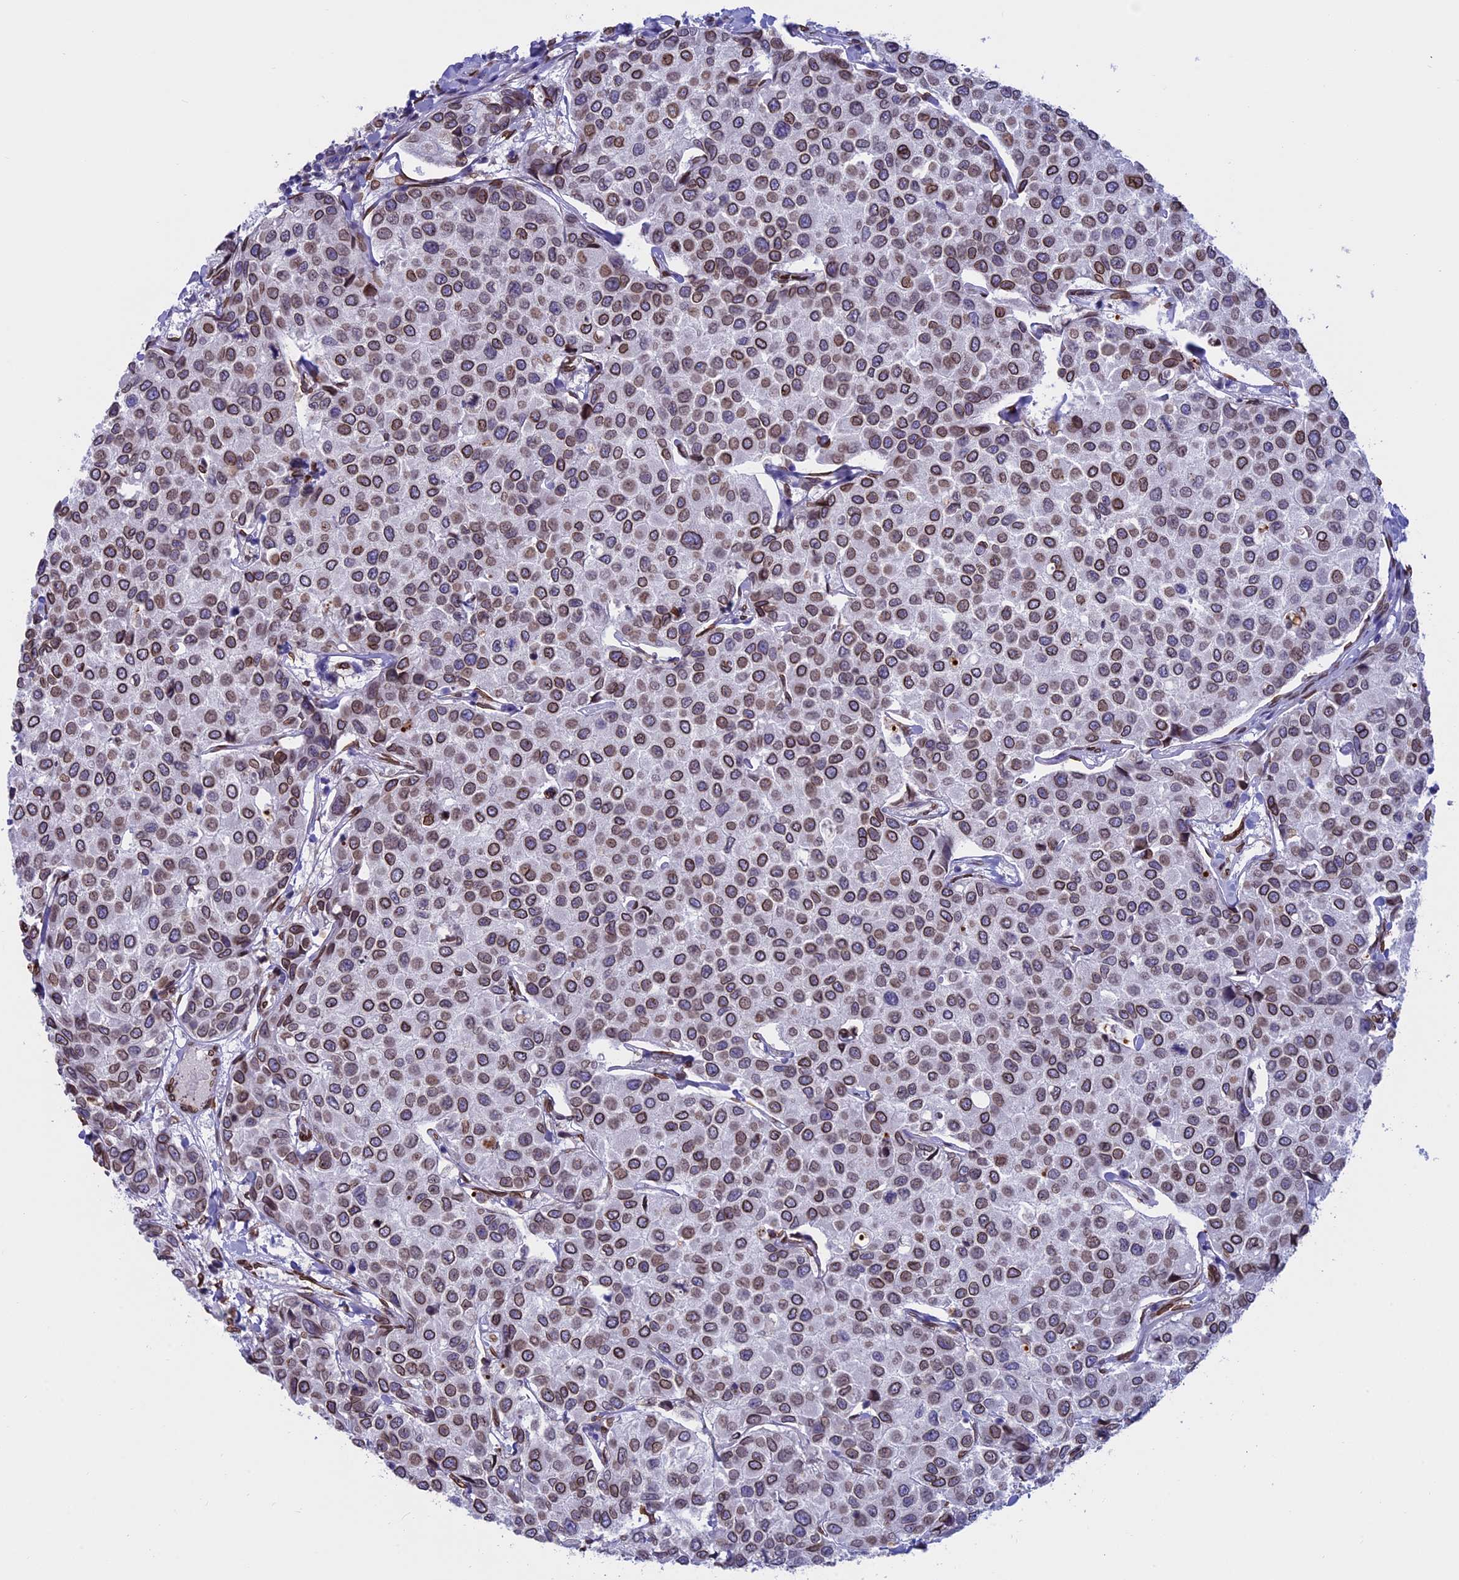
{"staining": {"intensity": "moderate", "quantity": ">75%", "location": "cytoplasmic/membranous,nuclear"}, "tissue": "breast cancer", "cell_type": "Tumor cells", "image_type": "cancer", "snomed": [{"axis": "morphology", "description": "Duct carcinoma"}, {"axis": "topography", "description": "Breast"}], "caption": "An image of human breast cancer (intraductal carcinoma) stained for a protein demonstrates moderate cytoplasmic/membranous and nuclear brown staining in tumor cells.", "gene": "TMPRSS7", "patient": {"sex": "female", "age": 55}}